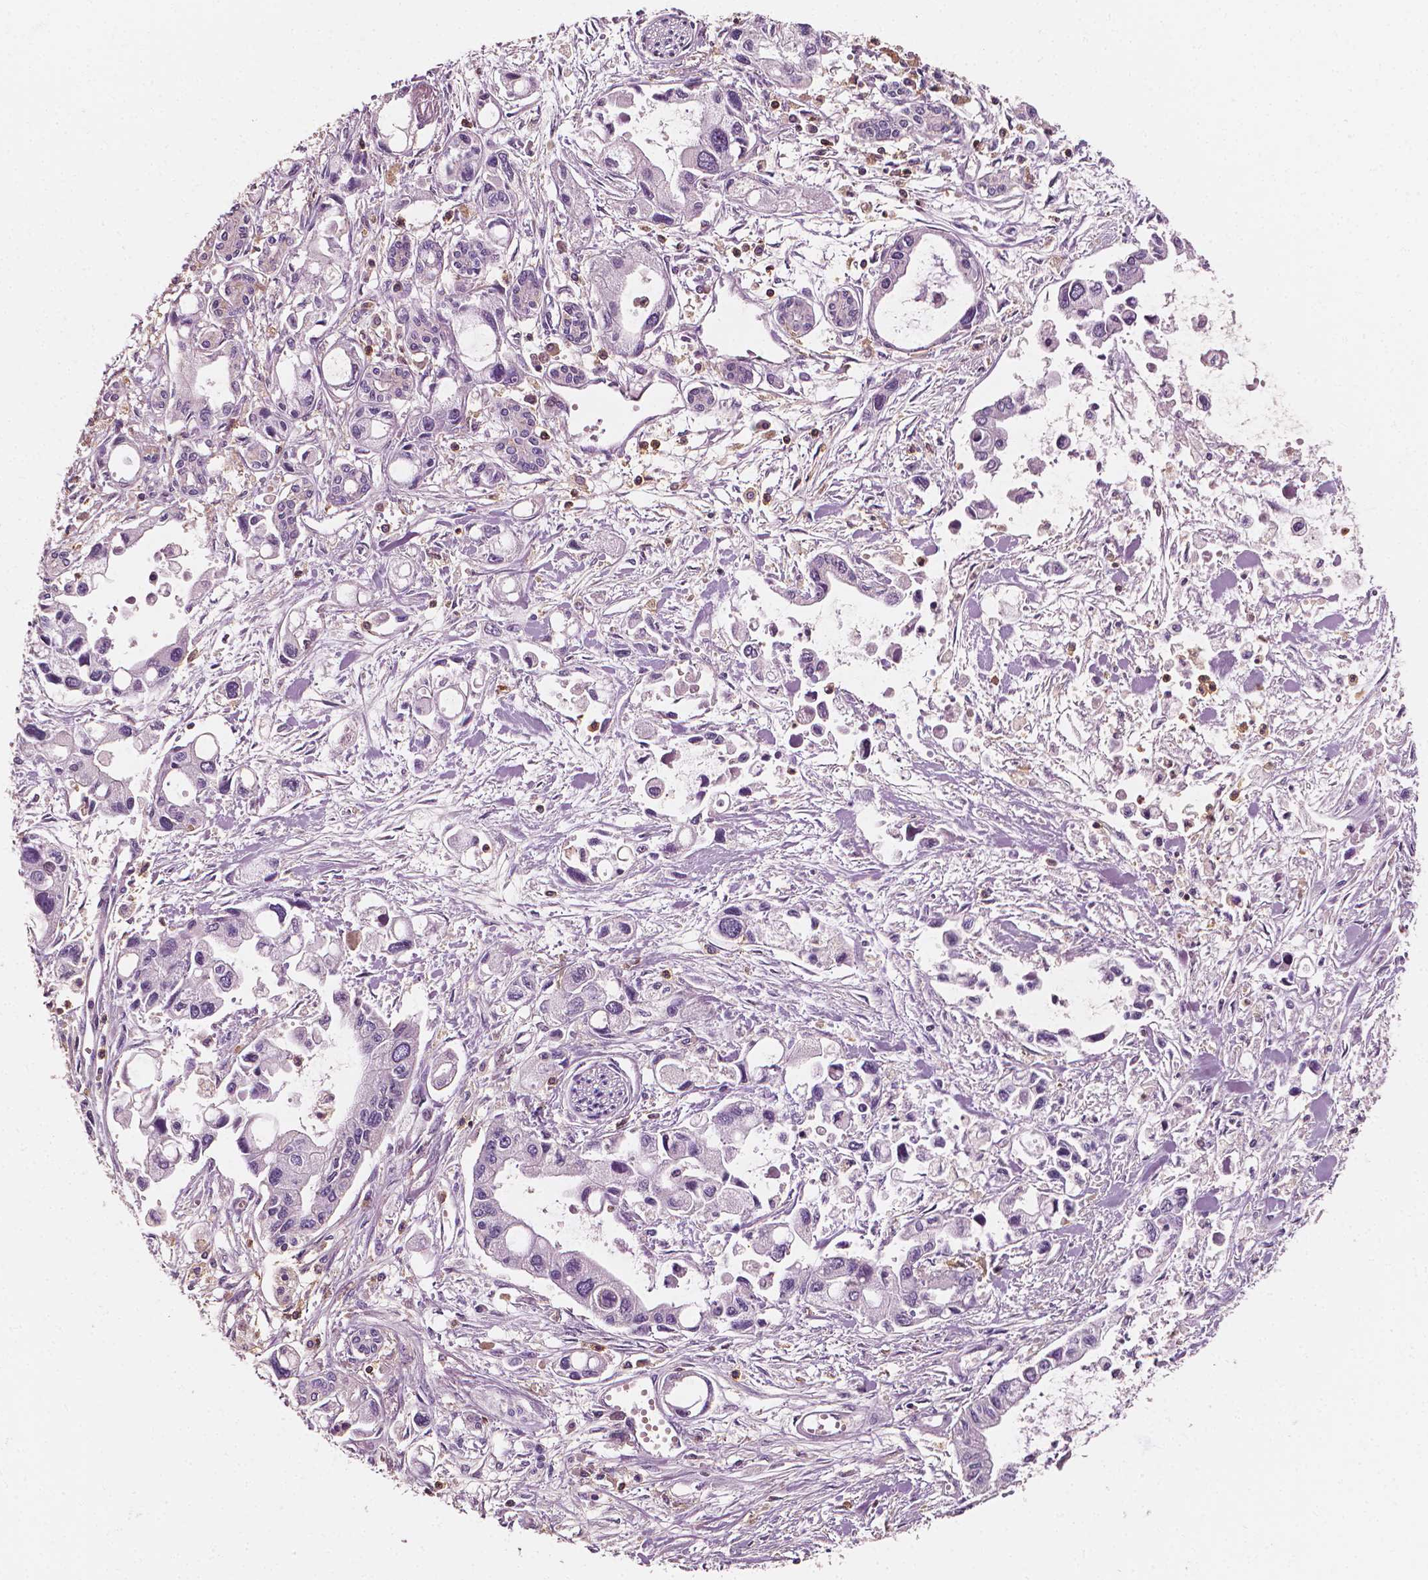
{"staining": {"intensity": "negative", "quantity": "none", "location": "none"}, "tissue": "pancreatic cancer", "cell_type": "Tumor cells", "image_type": "cancer", "snomed": [{"axis": "morphology", "description": "Adenocarcinoma, NOS"}, {"axis": "topography", "description": "Pancreas"}], "caption": "The immunohistochemistry (IHC) photomicrograph has no significant expression in tumor cells of adenocarcinoma (pancreatic) tissue. (DAB immunohistochemistry, high magnification).", "gene": "PTPRC", "patient": {"sex": "female", "age": 61}}